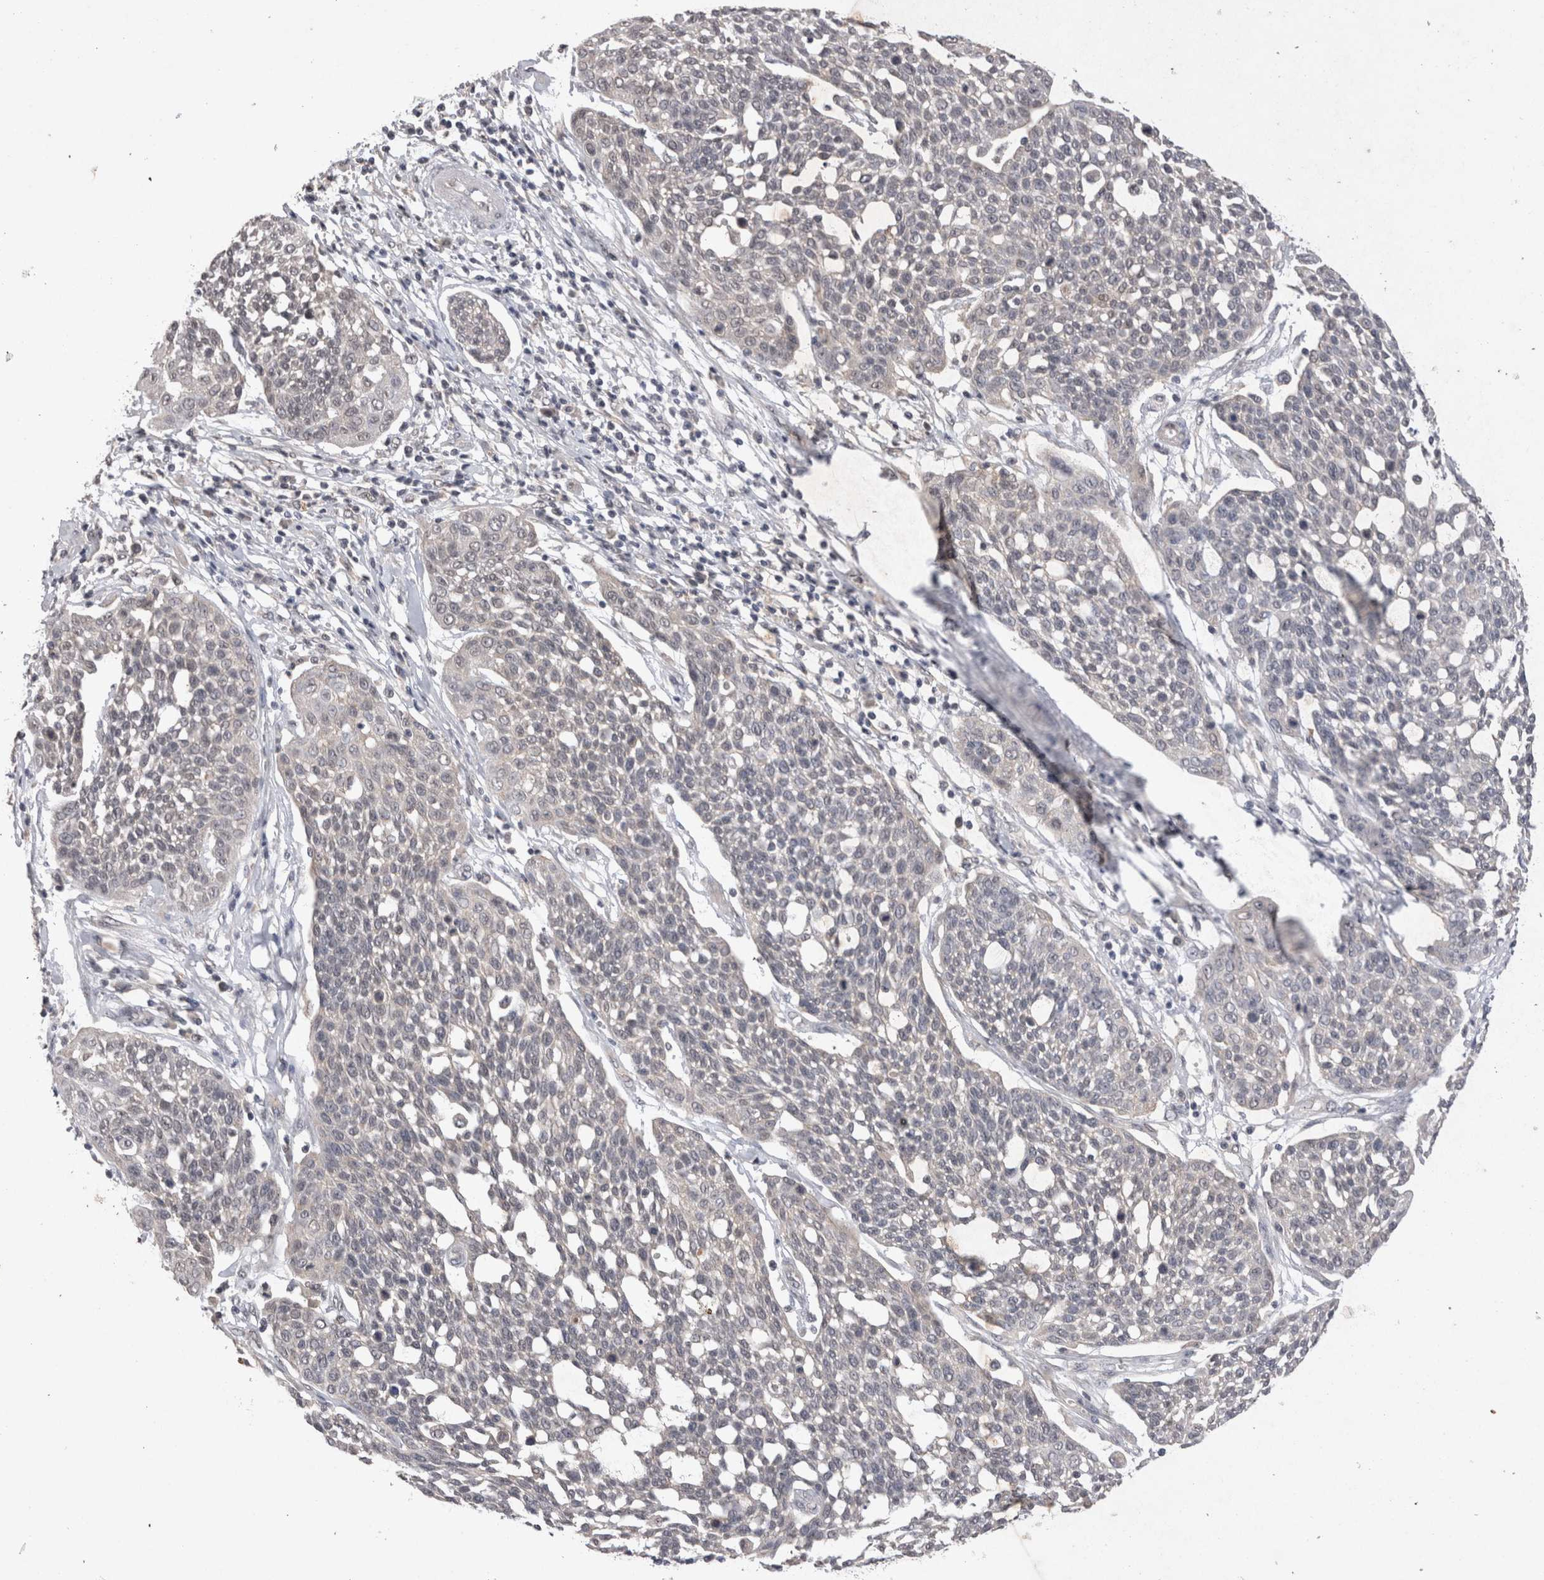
{"staining": {"intensity": "moderate", "quantity": "<25%", "location": "cytoplasmic/membranous"}, "tissue": "cervical cancer", "cell_type": "Tumor cells", "image_type": "cancer", "snomed": [{"axis": "morphology", "description": "Squamous cell carcinoma, NOS"}, {"axis": "topography", "description": "Cervix"}], "caption": "A brown stain highlights moderate cytoplasmic/membranous expression of a protein in human cervical cancer tumor cells.", "gene": "RASSF3", "patient": {"sex": "female", "age": 34}}